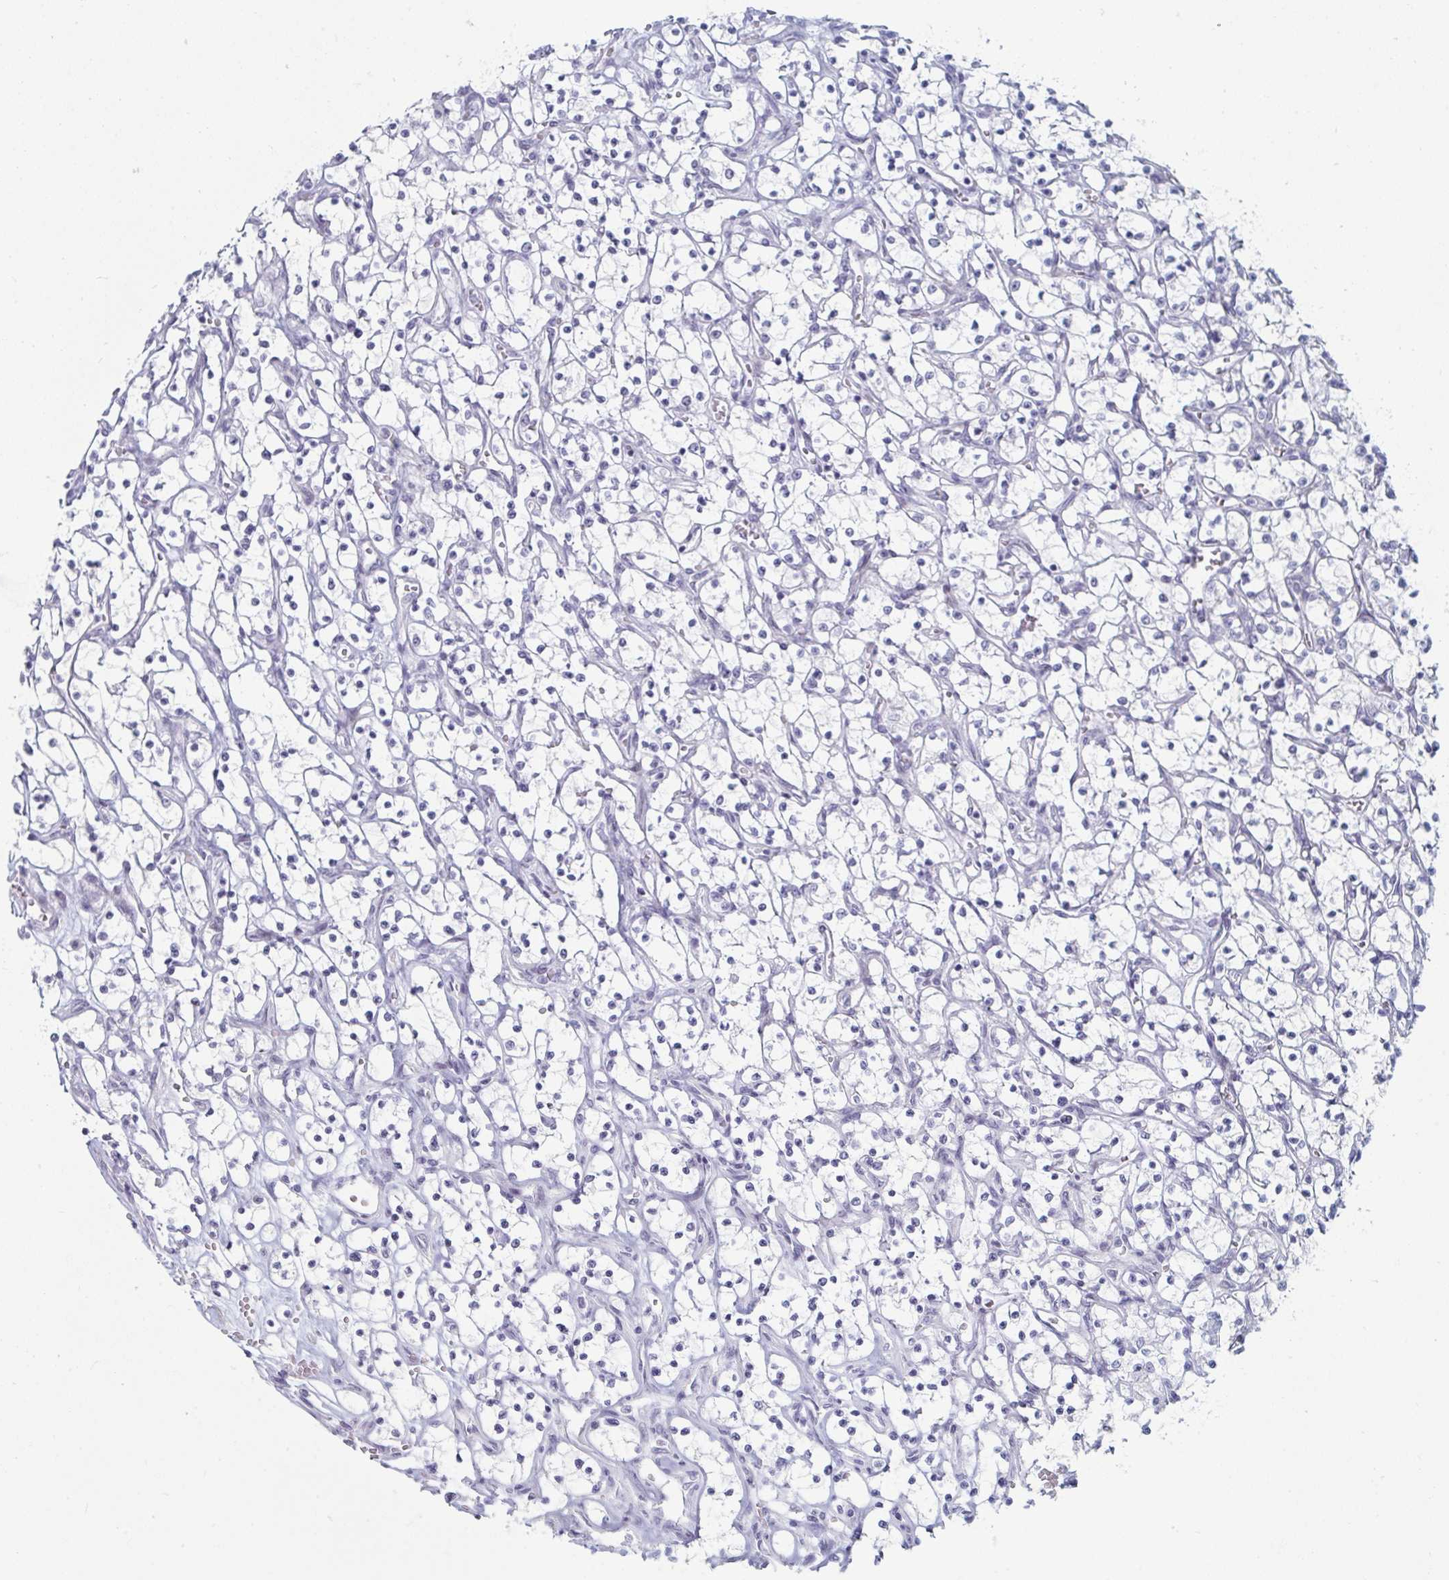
{"staining": {"intensity": "negative", "quantity": "none", "location": "none"}, "tissue": "renal cancer", "cell_type": "Tumor cells", "image_type": "cancer", "snomed": [{"axis": "morphology", "description": "Adenocarcinoma, NOS"}, {"axis": "topography", "description": "Kidney"}], "caption": "Immunohistochemical staining of renal cancer shows no significant expression in tumor cells.", "gene": "NR1H2", "patient": {"sex": "female", "age": 69}}